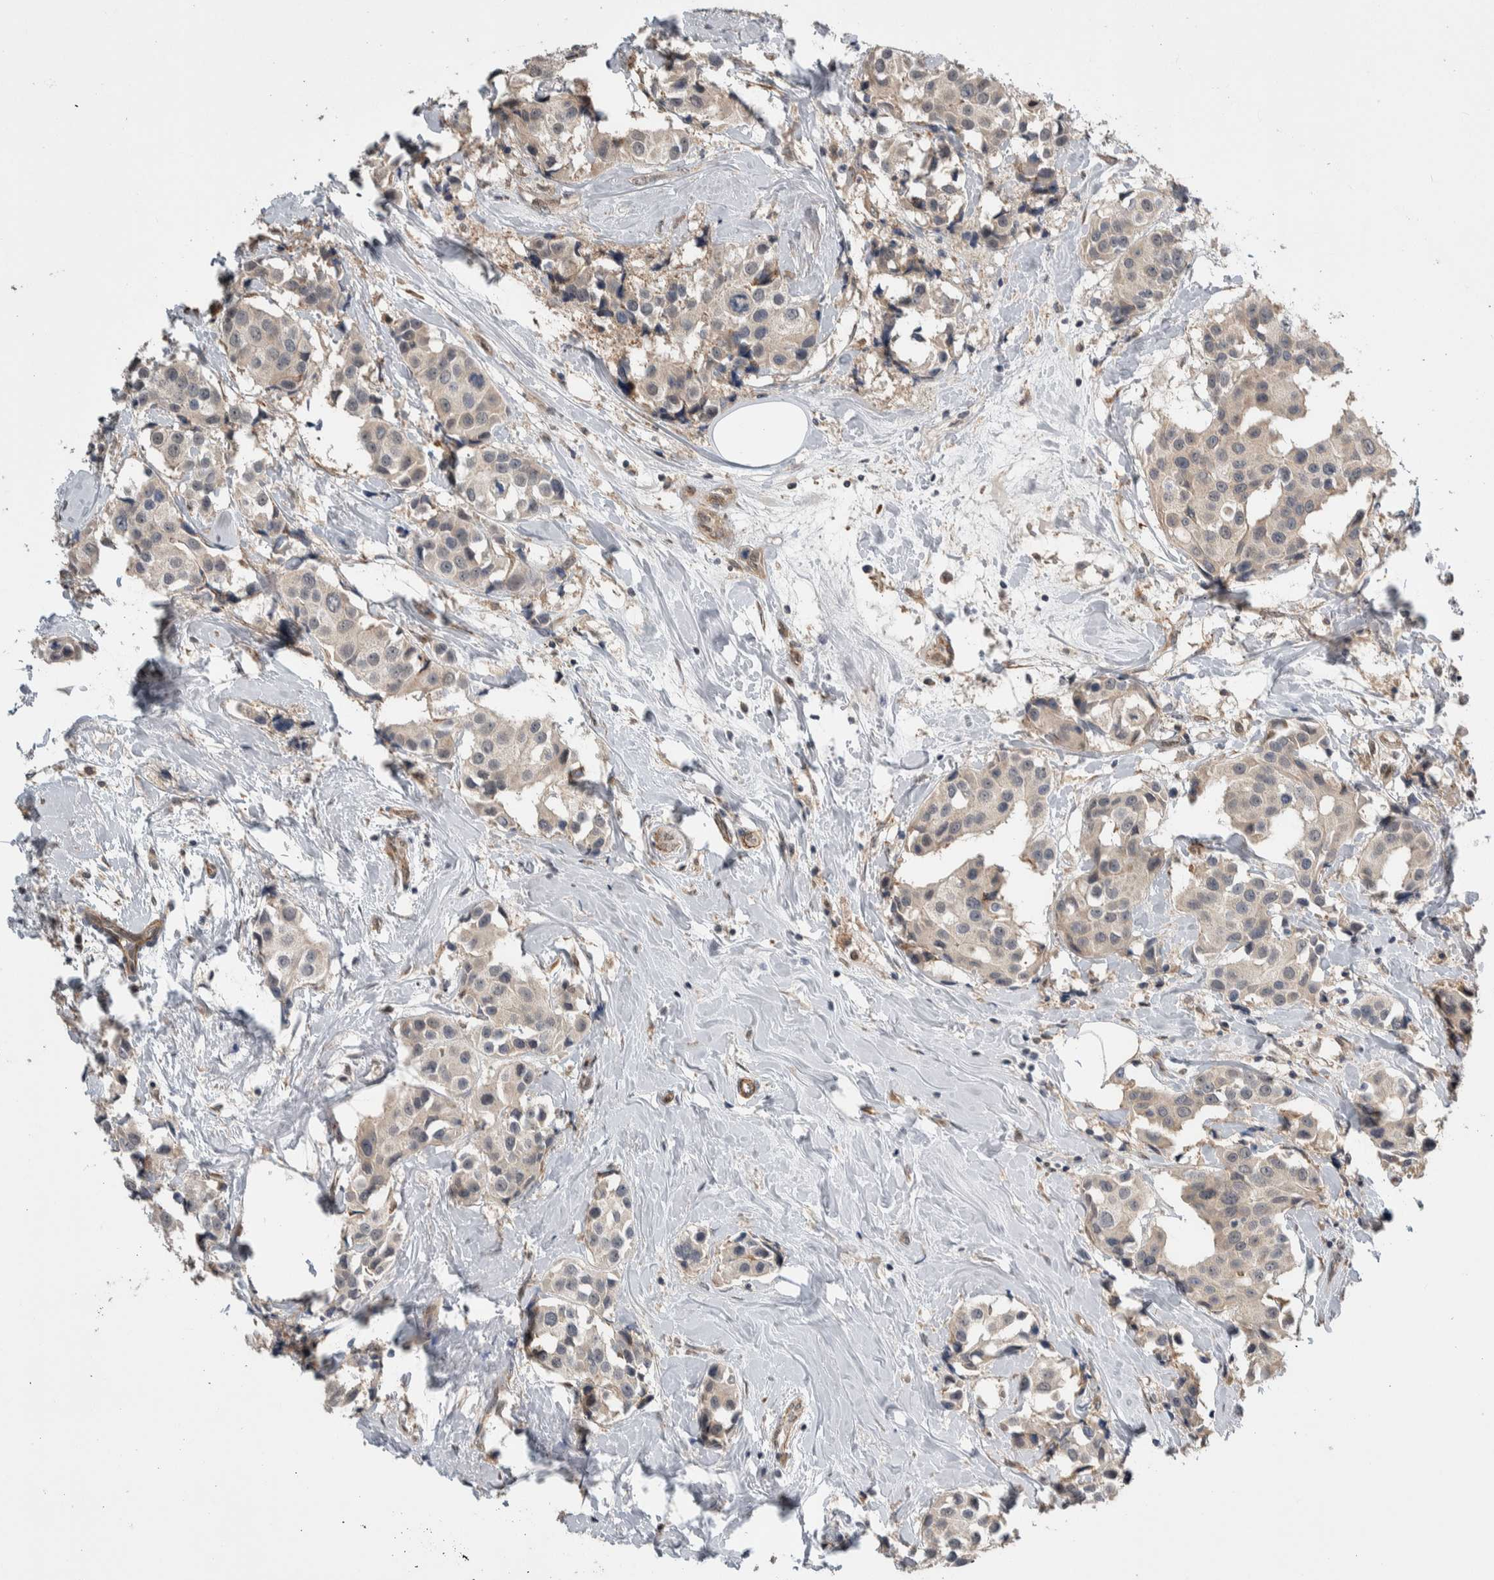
{"staining": {"intensity": "weak", "quantity": "<25%", "location": "nuclear"}, "tissue": "breast cancer", "cell_type": "Tumor cells", "image_type": "cancer", "snomed": [{"axis": "morphology", "description": "Normal tissue, NOS"}, {"axis": "morphology", "description": "Duct carcinoma"}, {"axis": "topography", "description": "Breast"}], "caption": "There is no significant expression in tumor cells of invasive ductal carcinoma (breast).", "gene": "PRDM4", "patient": {"sex": "female", "age": 39}}